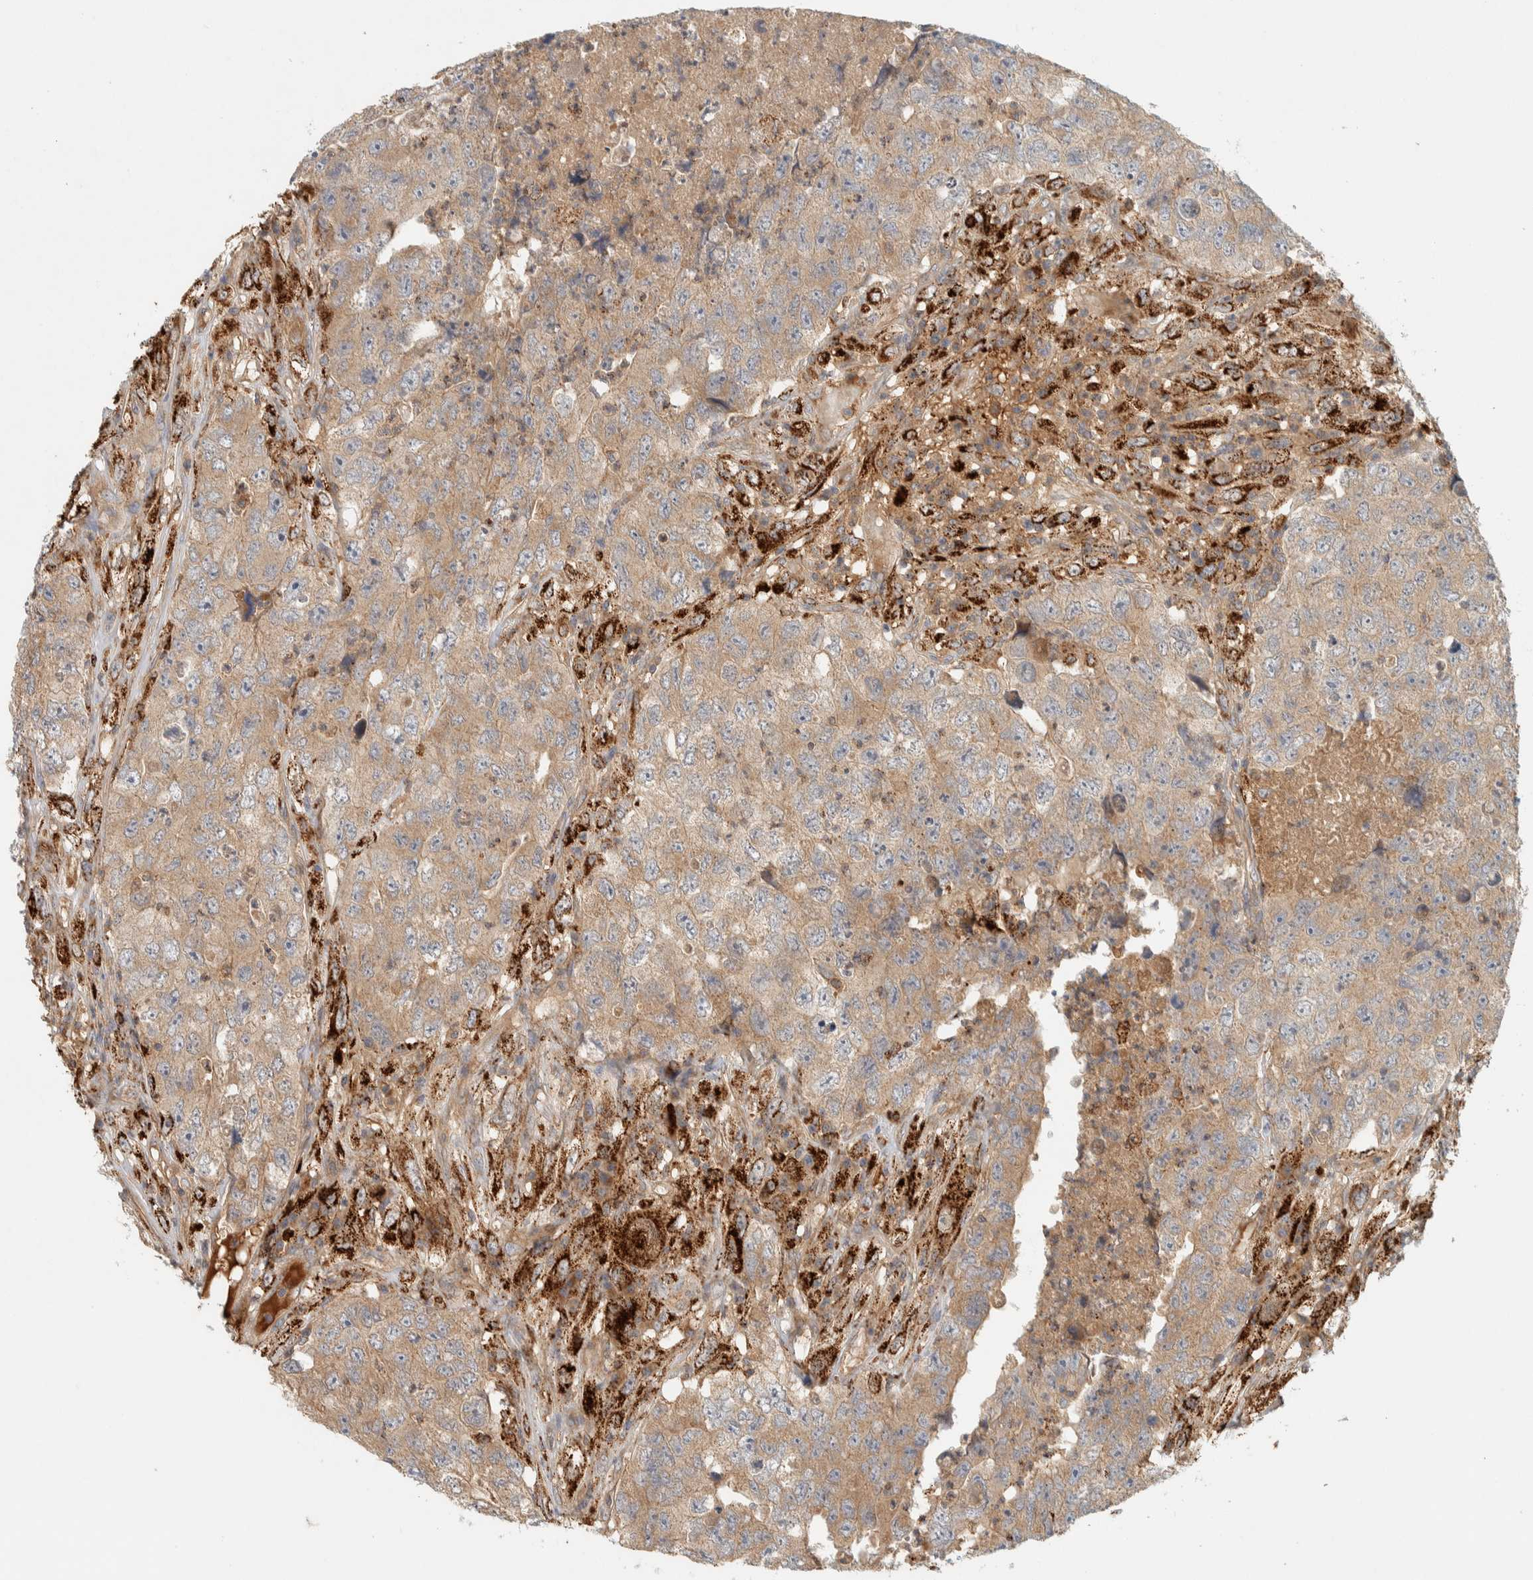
{"staining": {"intensity": "moderate", "quantity": ">75%", "location": "cytoplasmic/membranous"}, "tissue": "testis cancer", "cell_type": "Tumor cells", "image_type": "cancer", "snomed": [{"axis": "morphology", "description": "Carcinoma, Embryonal, NOS"}, {"axis": "topography", "description": "Testis"}], "caption": "Immunohistochemical staining of embryonal carcinoma (testis) demonstrates medium levels of moderate cytoplasmic/membranous positivity in about >75% of tumor cells.", "gene": "FAM167A", "patient": {"sex": "male", "age": 32}}